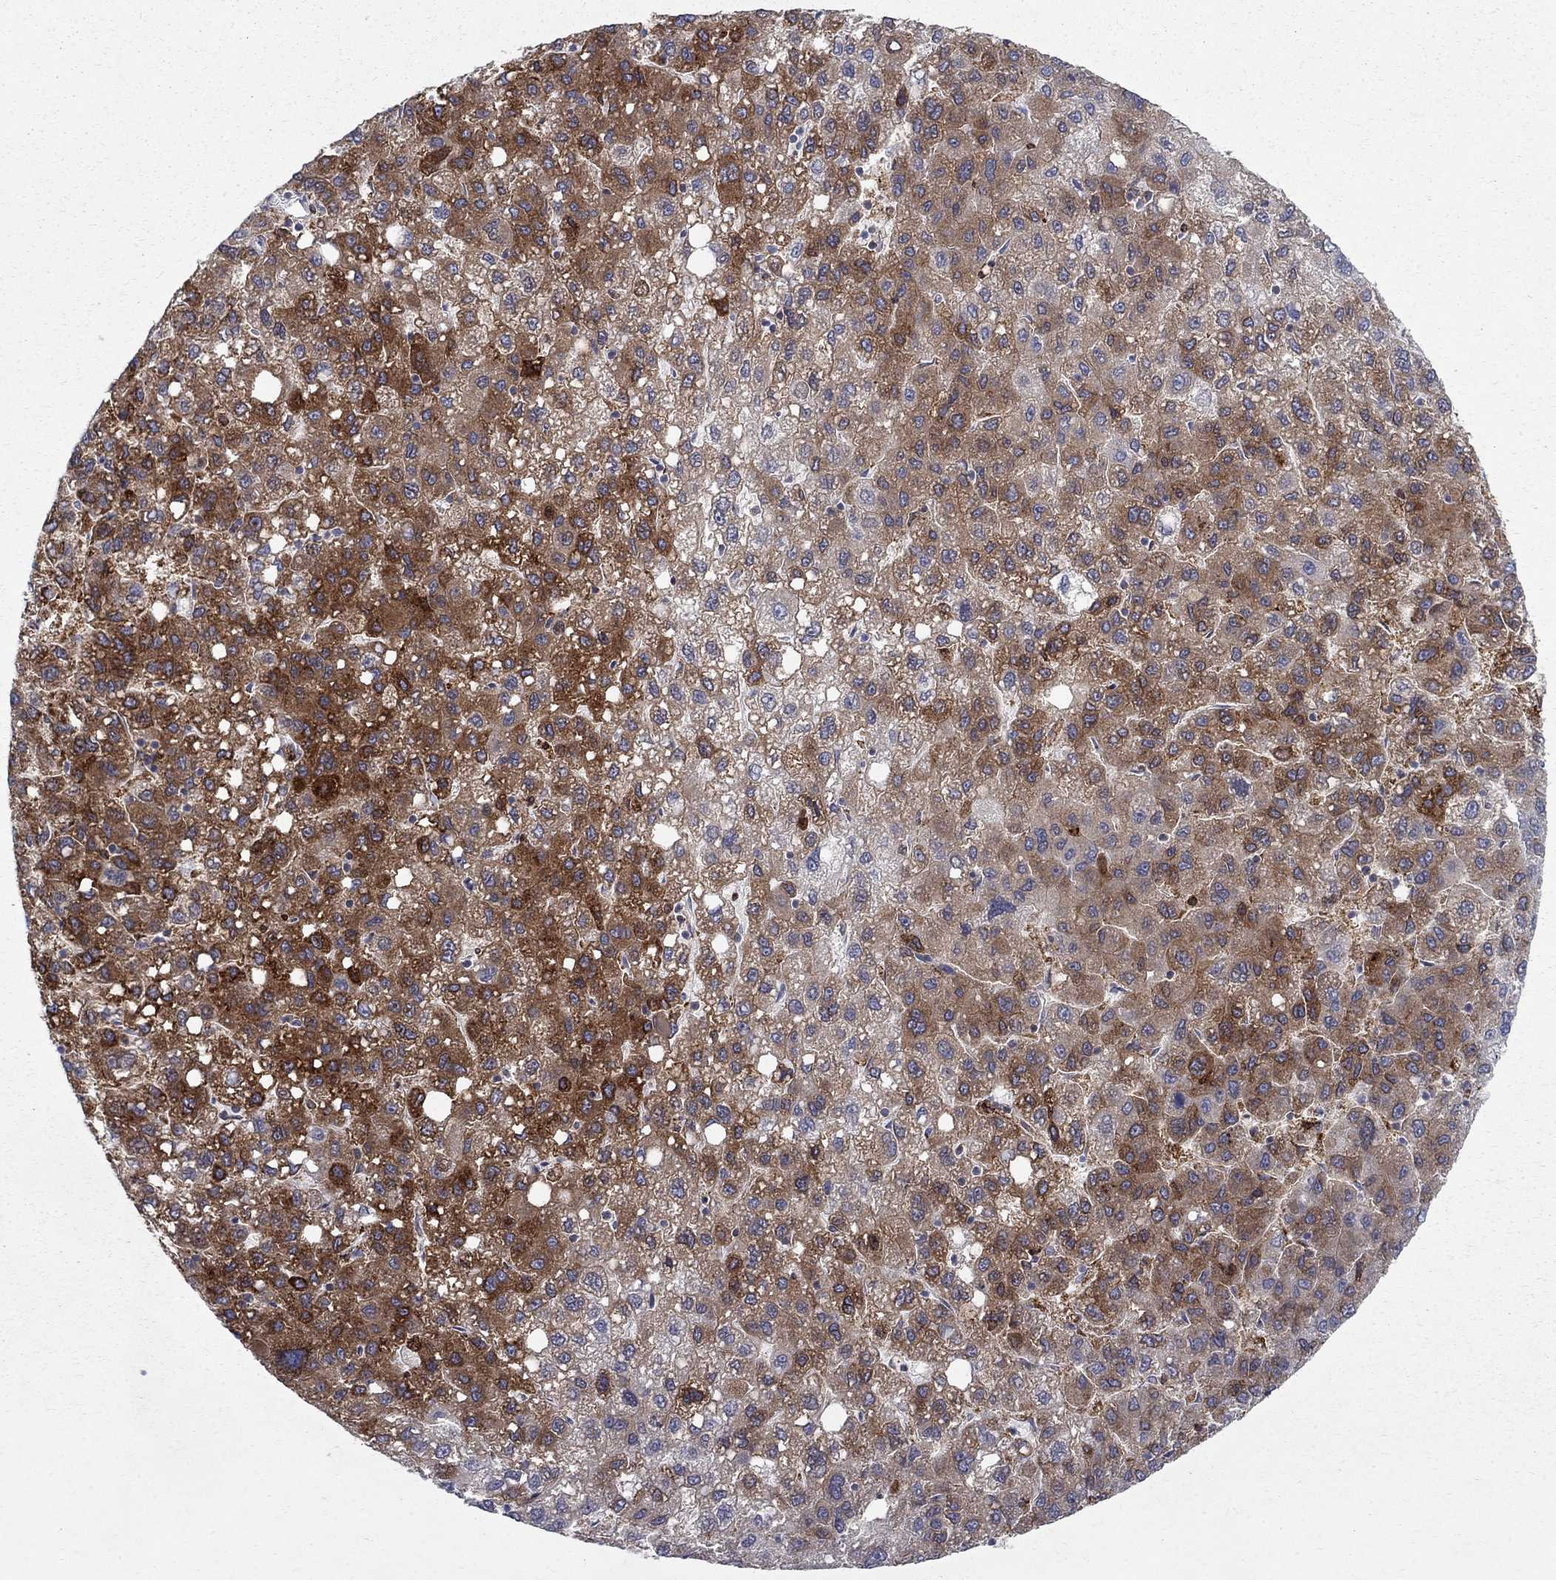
{"staining": {"intensity": "strong", "quantity": "25%-75%", "location": "cytoplasmic/membranous"}, "tissue": "liver cancer", "cell_type": "Tumor cells", "image_type": "cancer", "snomed": [{"axis": "morphology", "description": "Carcinoma, Hepatocellular, NOS"}, {"axis": "topography", "description": "Liver"}], "caption": "Human hepatocellular carcinoma (liver) stained for a protein (brown) reveals strong cytoplasmic/membranous positive expression in about 25%-75% of tumor cells.", "gene": "CAB39L", "patient": {"sex": "female", "age": 82}}